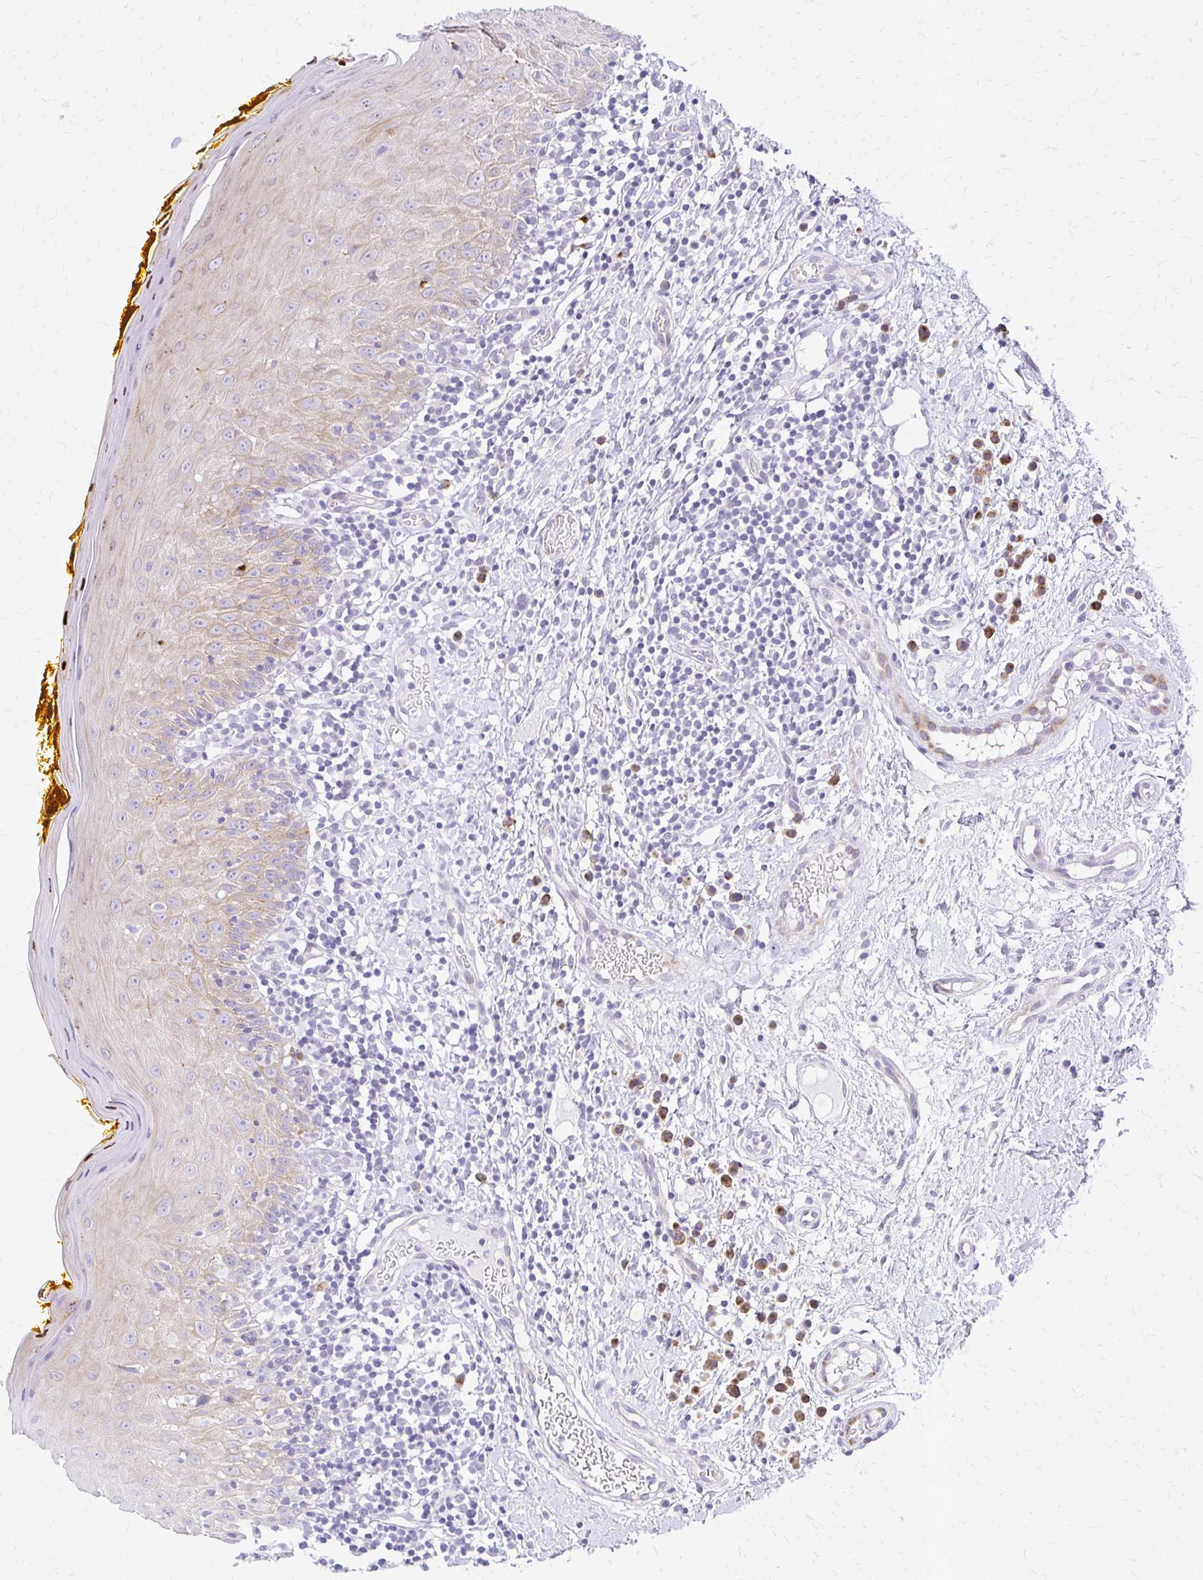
{"staining": {"intensity": "weak", "quantity": "25%-75%", "location": "cytoplasmic/membranous"}, "tissue": "oral mucosa", "cell_type": "Squamous epithelial cells", "image_type": "normal", "snomed": [{"axis": "morphology", "description": "Normal tissue, NOS"}, {"axis": "topography", "description": "Oral tissue"}, {"axis": "topography", "description": "Tounge, NOS"}], "caption": "Immunohistochemical staining of normal oral mucosa shows weak cytoplasmic/membranous protein positivity in about 25%-75% of squamous epithelial cells.", "gene": "EPYC", "patient": {"sex": "female", "age": 58}}